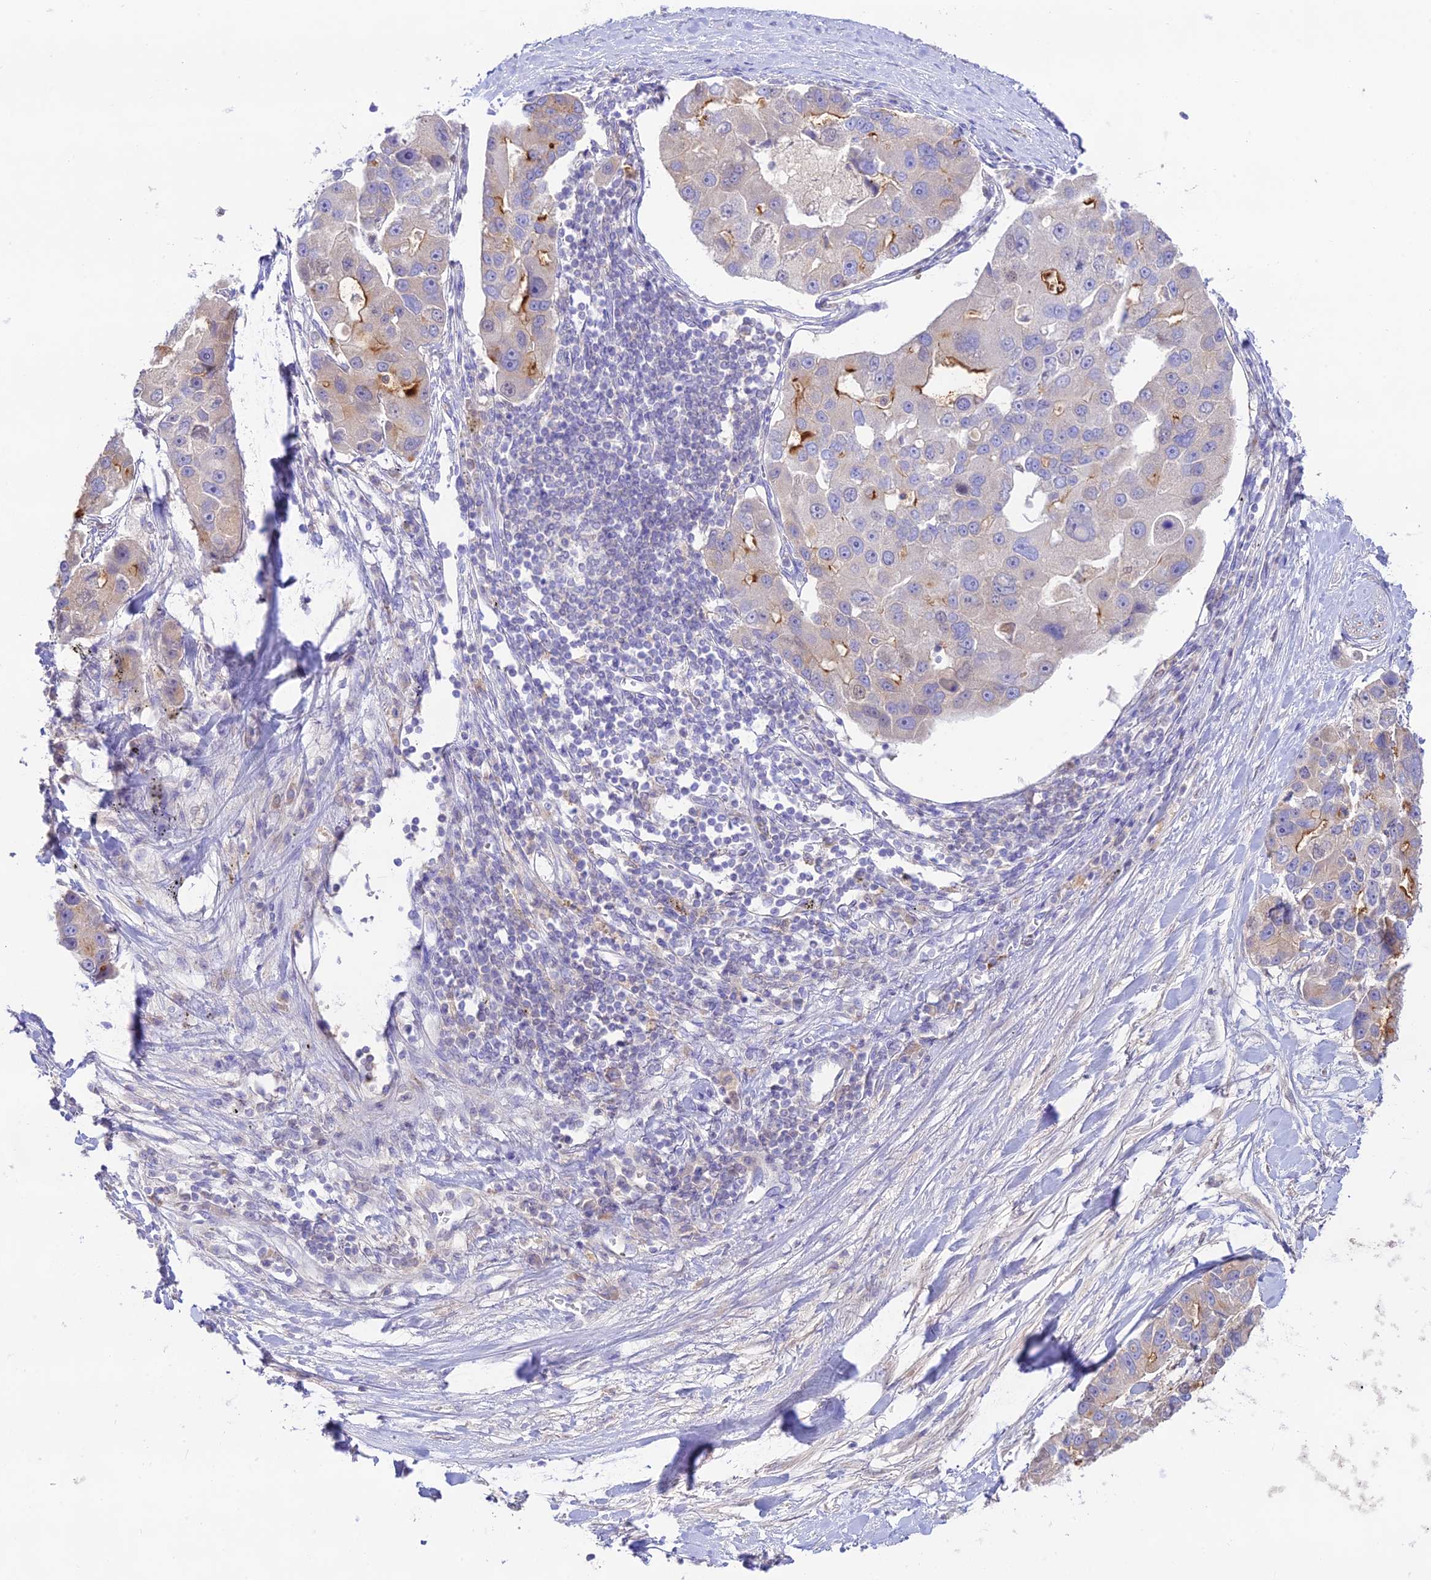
{"staining": {"intensity": "moderate", "quantity": "<25%", "location": "cytoplasmic/membranous"}, "tissue": "lung cancer", "cell_type": "Tumor cells", "image_type": "cancer", "snomed": [{"axis": "morphology", "description": "Adenocarcinoma, NOS"}, {"axis": "topography", "description": "Lung"}], "caption": "This image shows immunohistochemistry (IHC) staining of lung cancer (adenocarcinoma), with low moderate cytoplasmic/membranous positivity in about <25% of tumor cells.", "gene": "NLRP9", "patient": {"sex": "female", "age": 54}}